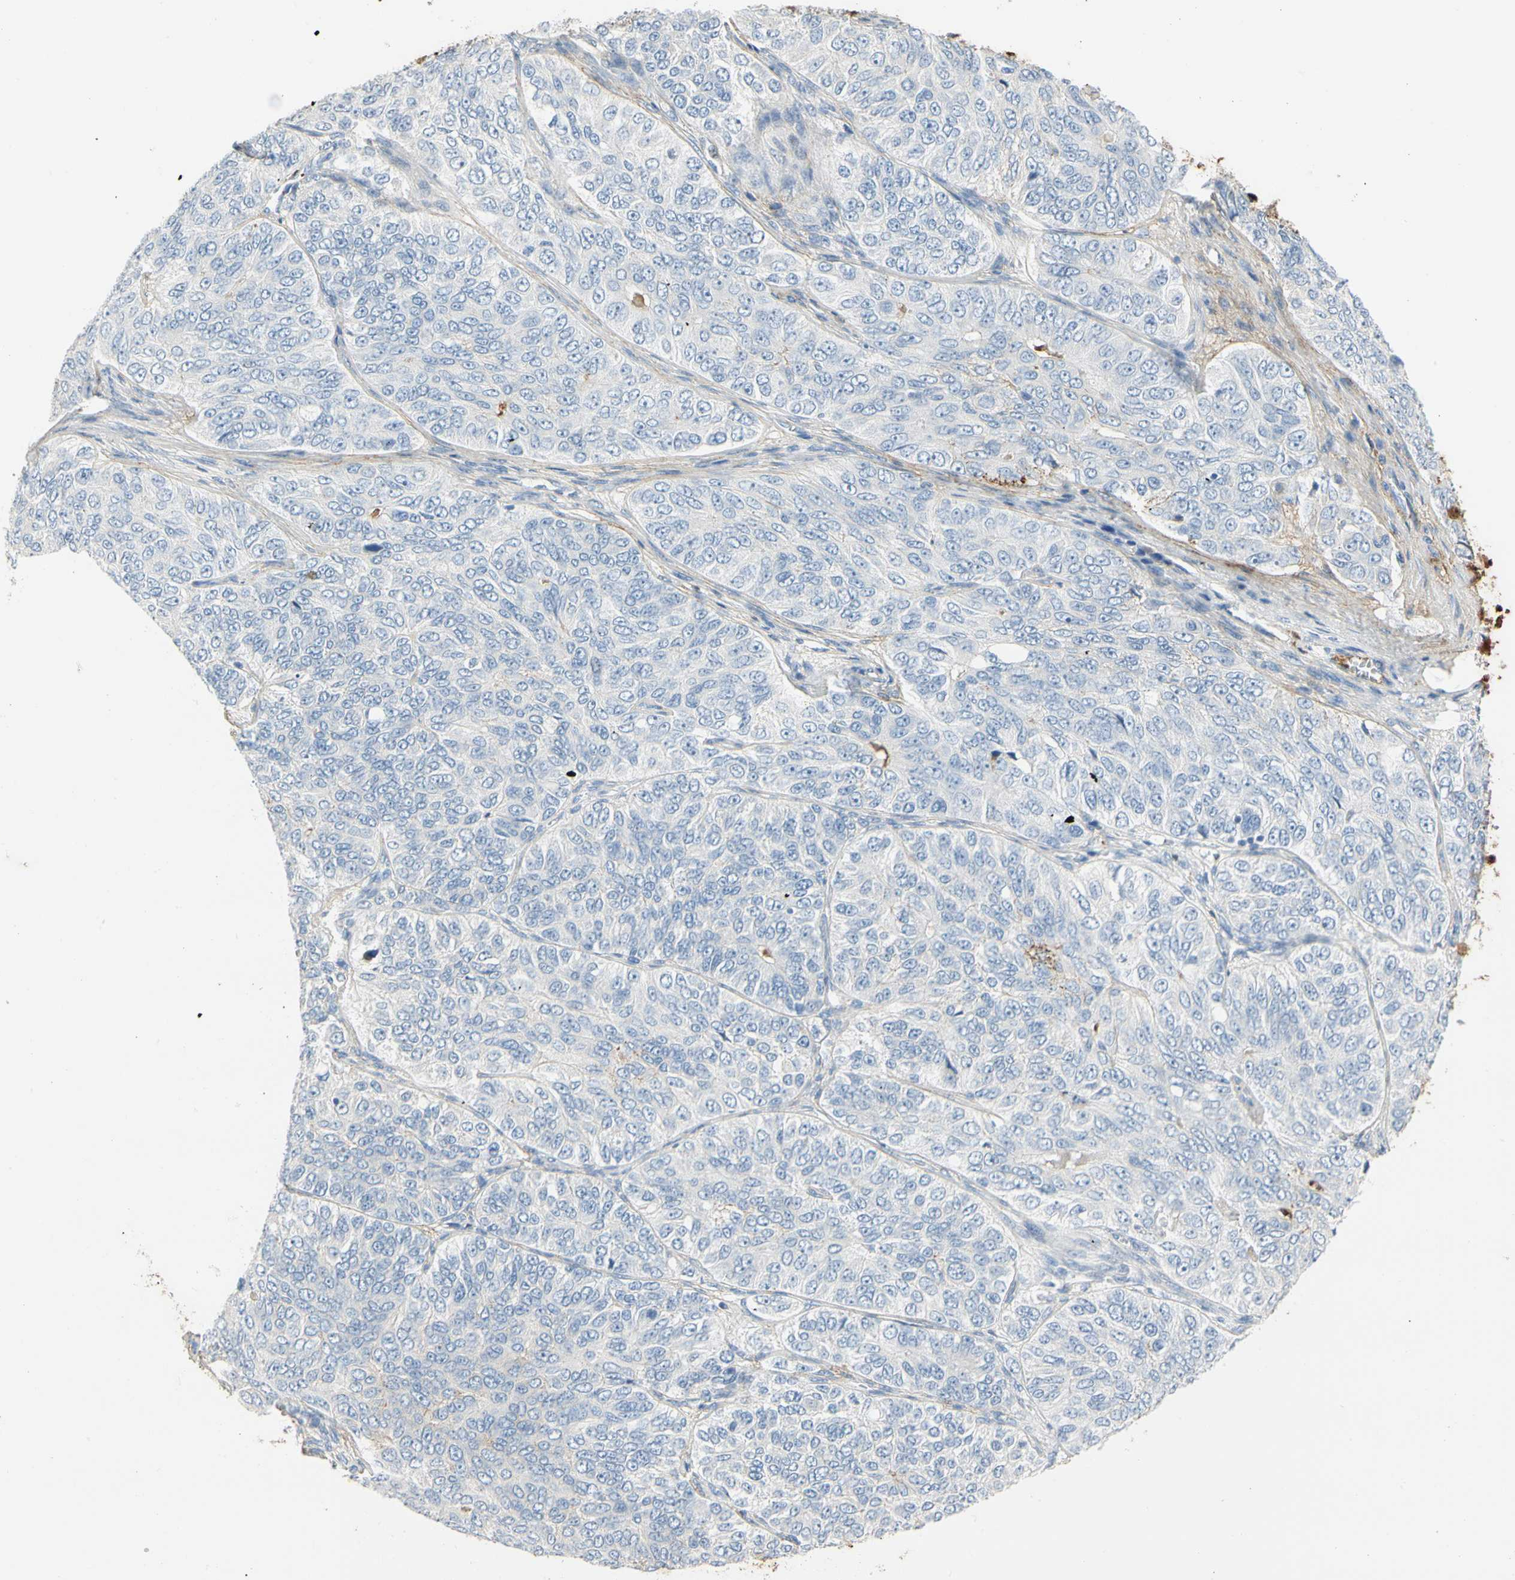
{"staining": {"intensity": "negative", "quantity": "none", "location": "none"}, "tissue": "ovarian cancer", "cell_type": "Tumor cells", "image_type": "cancer", "snomed": [{"axis": "morphology", "description": "Carcinoma, endometroid"}, {"axis": "topography", "description": "Ovary"}], "caption": "This is an immunohistochemistry histopathology image of ovarian cancer (endometroid carcinoma). There is no expression in tumor cells.", "gene": "FGB", "patient": {"sex": "female", "age": 51}}